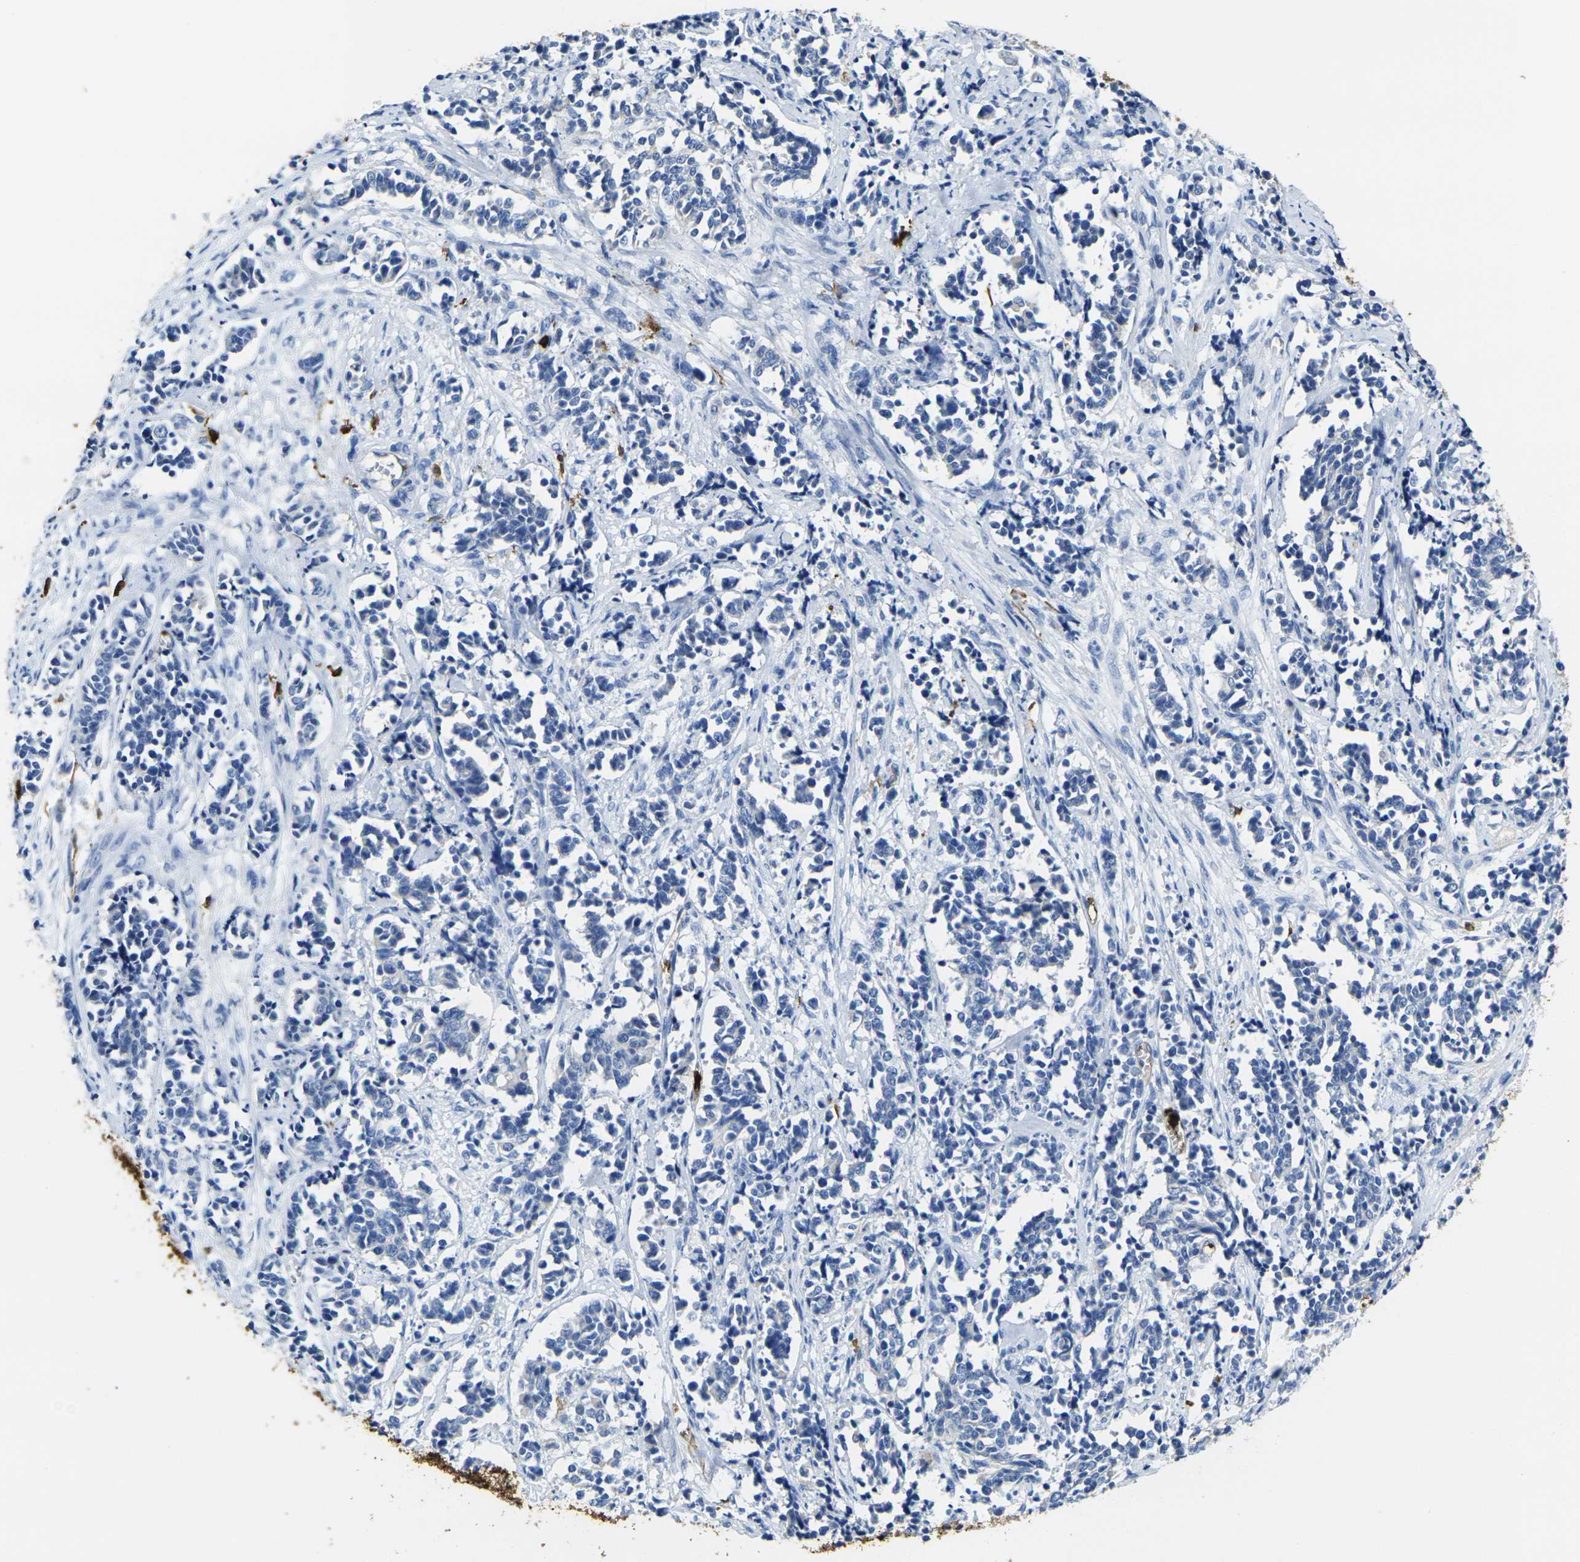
{"staining": {"intensity": "negative", "quantity": "none", "location": "none"}, "tissue": "cervical cancer", "cell_type": "Tumor cells", "image_type": "cancer", "snomed": [{"axis": "morphology", "description": "Normal tissue, NOS"}, {"axis": "morphology", "description": "Squamous cell carcinoma, NOS"}, {"axis": "topography", "description": "Cervix"}], "caption": "There is no significant staining in tumor cells of cervical squamous cell carcinoma.", "gene": "S100A9", "patient": {"sex": "female", "age": 35}}